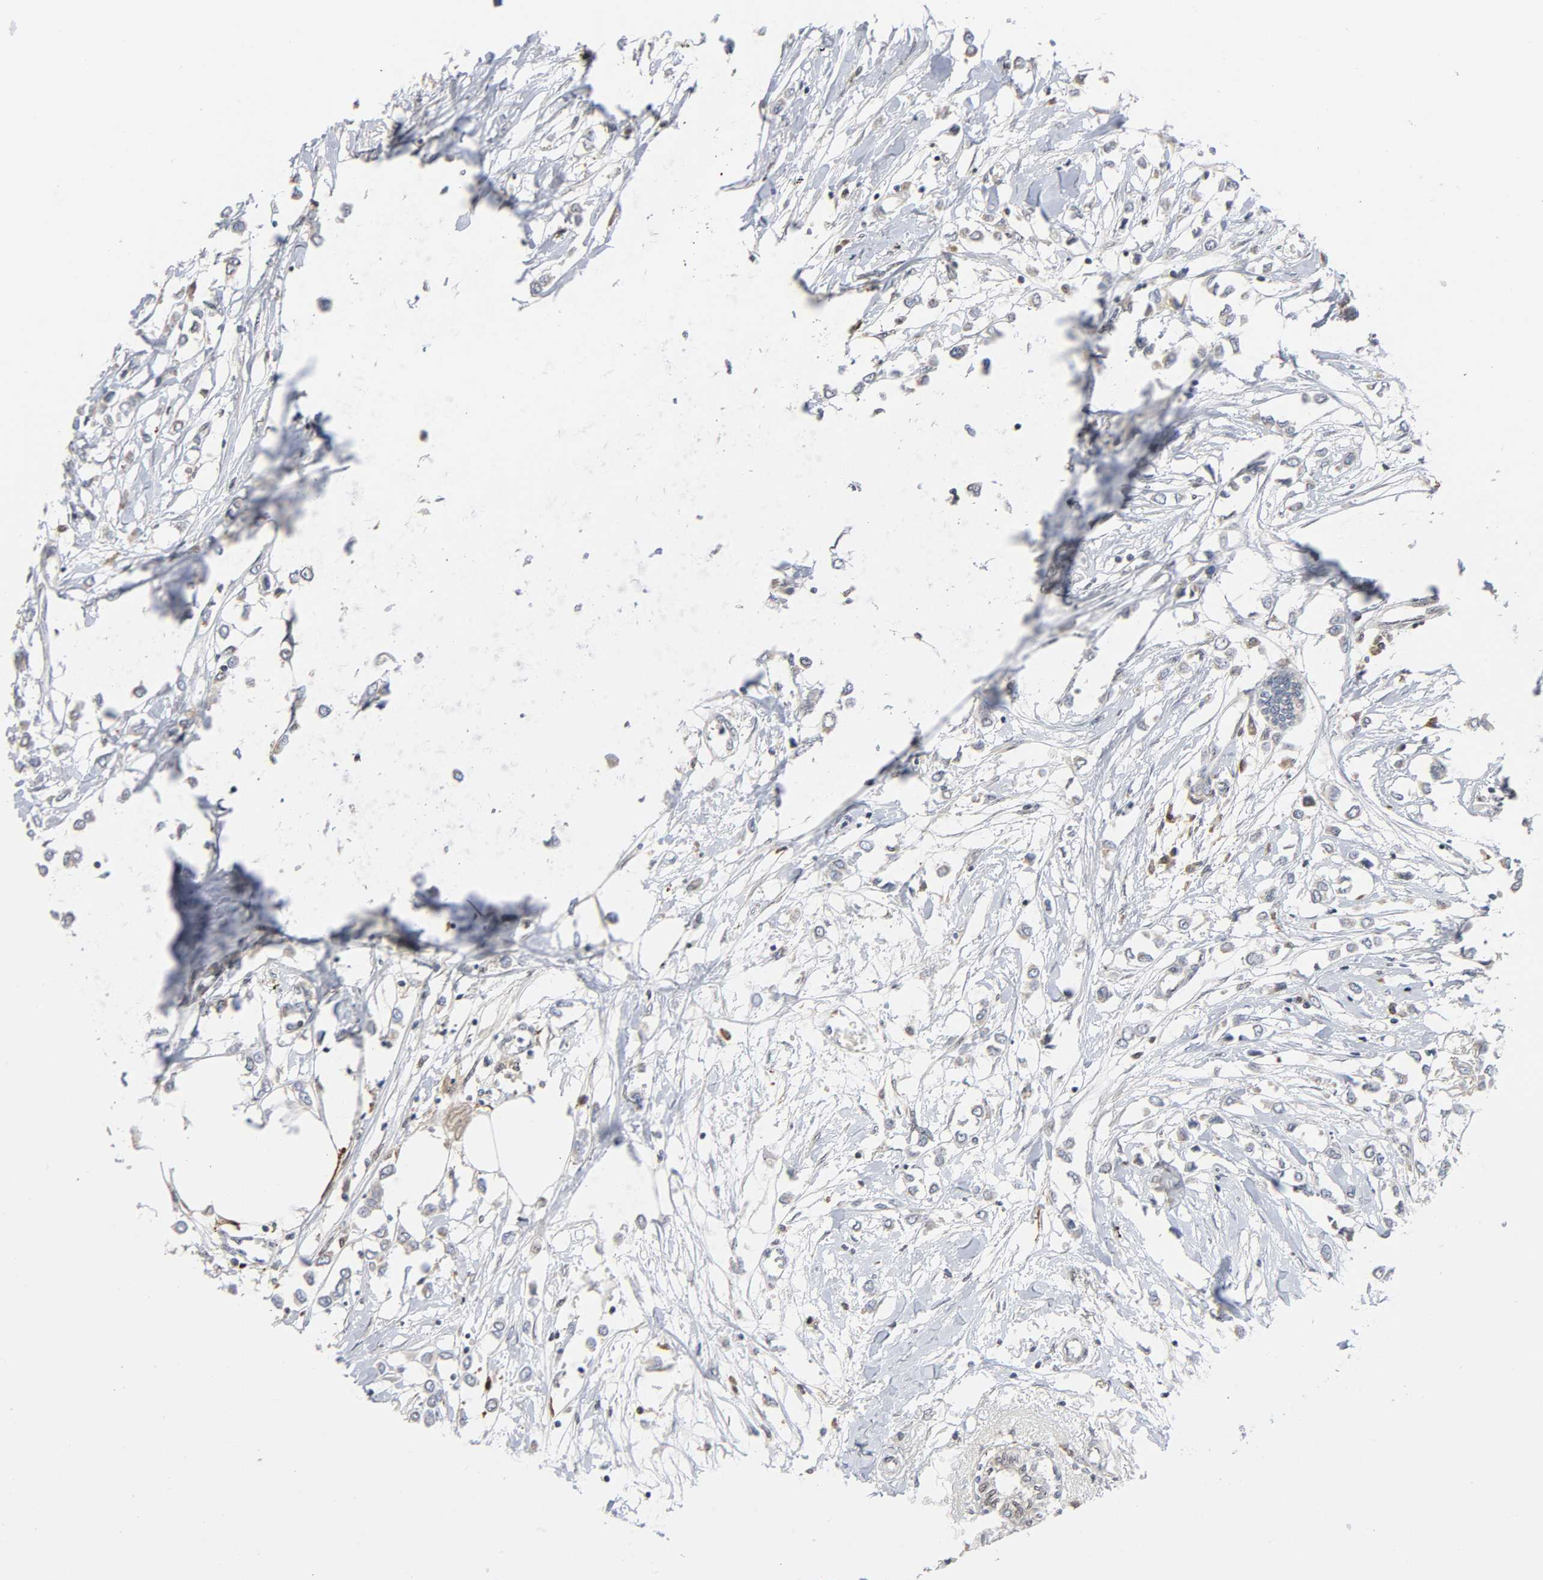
{"staining": {"intensity": "weak", "quantity": "25%-75%", "location": "cytoplasmic/membranous"}, "tissue": "breast cancer", "cell_type": "Tumor cells", "image_type": "cancer", "snomed": [{"axis": "morphology", "description": "Lobular carcinoma"}, {"axis": "topography", "description": "Breast"}], "caption": "Brown immunohistochemical staining in breast lobular carcinoma displays weak cytoplasmic/membranous staining in approximately 25%-75% of tumor cells.", "gene": "KAT2B", "patient": {"sex": "female", "age": 51}}